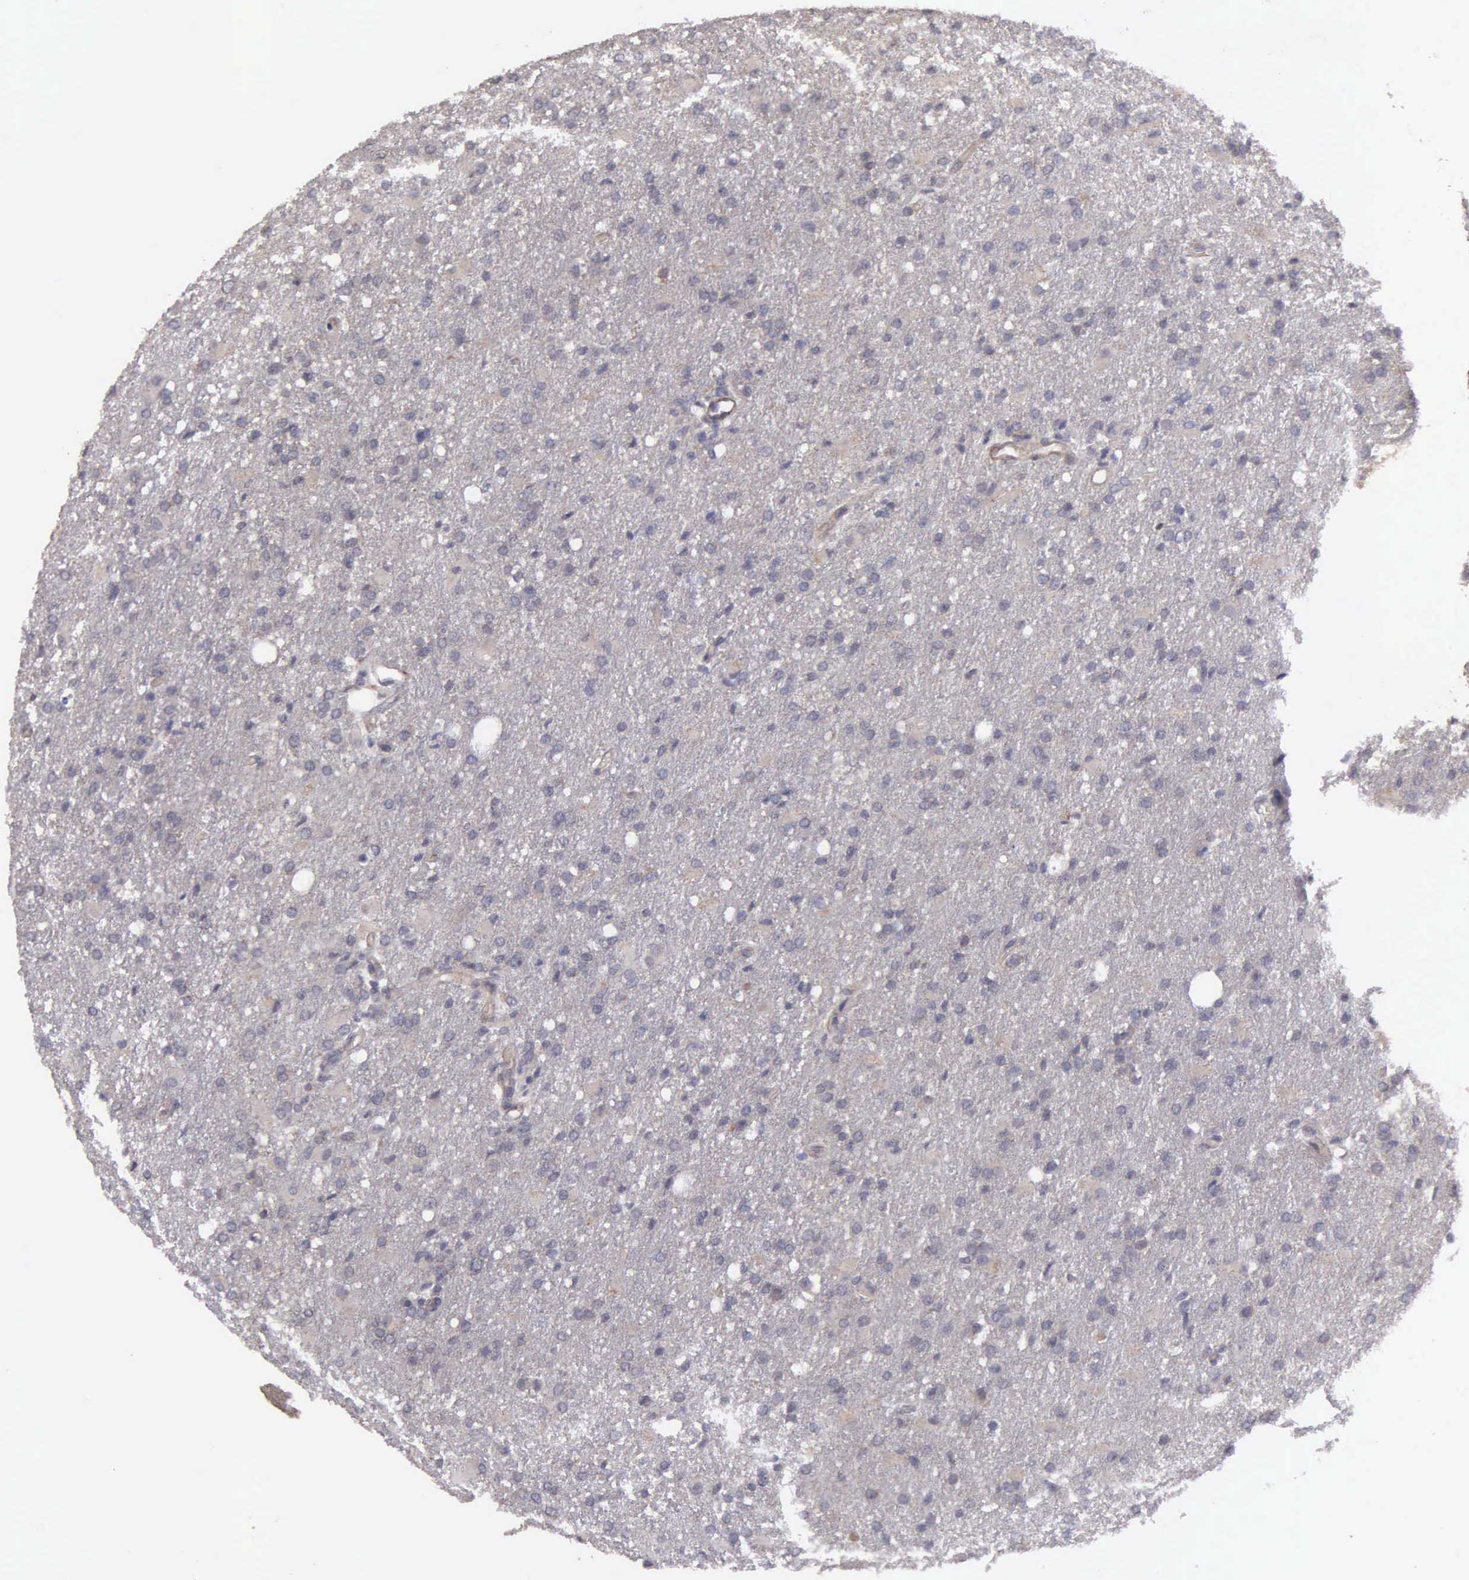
{"staining": {"intensity": "negative", "quantity": "none", "location": "none"}, "tissue": "glioma", "cell_type": "Tumor cells", "image_type": "cancer", "snomed": [{"axis": "morphology", "description": "Glioma, malignant, High grade"}, {"axis": "topography", "description": "Brain"}], "caption": "An IHC image of glioma is shown. There is no staining in tumor cells of glioma.", "gene": "RTL10", "patient": {"sex": "male", "age": 68}}